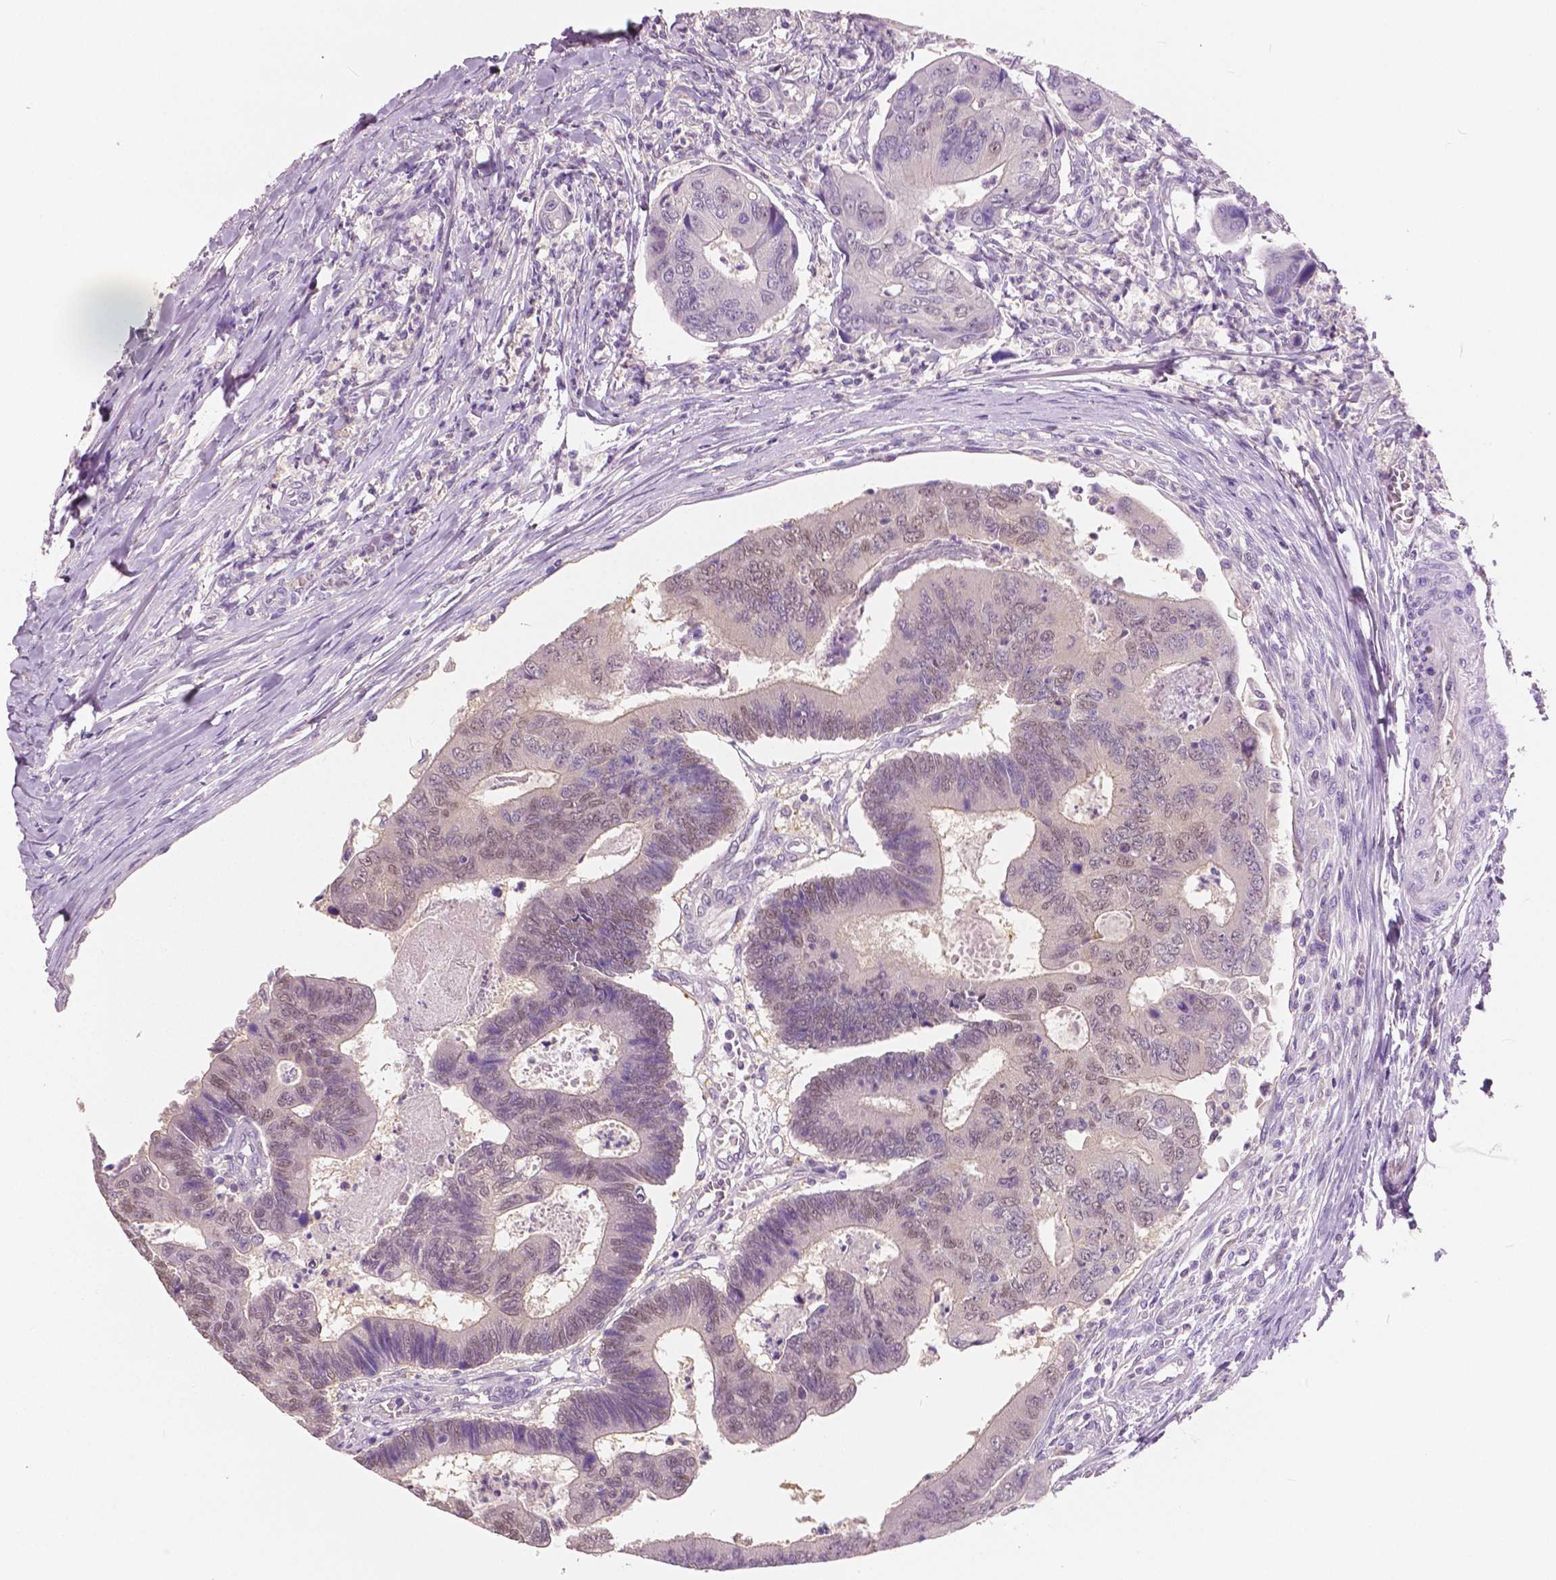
{"staining": {"intensity": "weak", "quantity": "<25%", "location": "nuclear"}, "tissue": "colorectal cancer", "cell_type": "Tumor cells", "image_type": "cancer", "snomed": [{"axis": "morphology", "description": "Adenocarcinoma, NOS"}, {"axis": "topography", "description": "Colon"}], "caption": "There is no significant expression in tumor cells of adenocarcinoma (colorectal). (Immunohistochemistry, brightfield microscopy, high magnification).", "gene": "TKFC", "patient": {"sex": "female", "age": 67}}